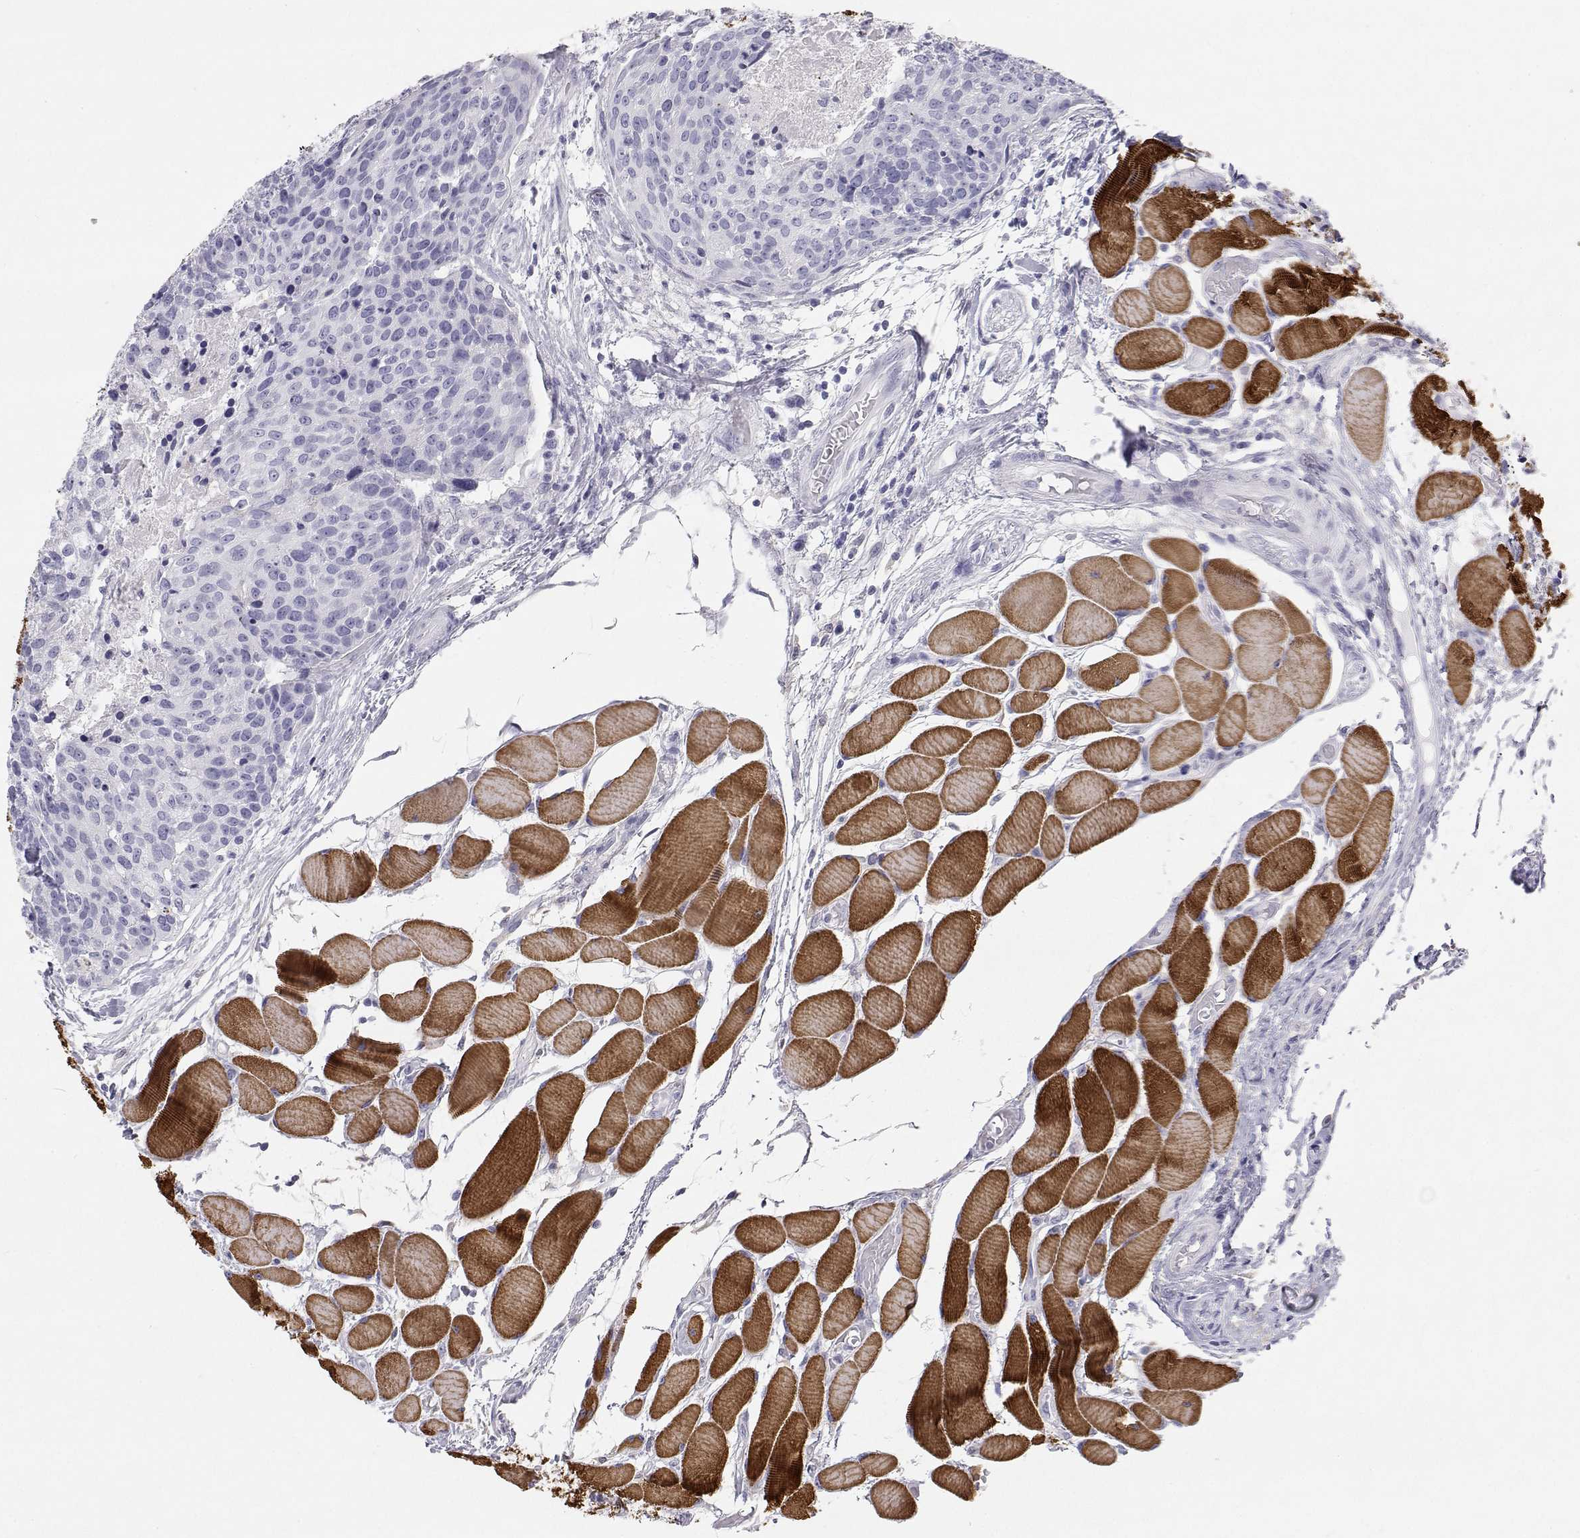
{"staining": {"intensity": "negative", "quantity": "none", "location": "none"}, "tissue": "head and neck cancer", "cell_type": "Tumor cells", "image_type": "cancer", "snomed": [{"axis": "morphology", "description": "Squamous cell carcinoma, NOS"}, {"axis": "topography", "description": "Oral tissue"}, {"axis": "topography", "description": "Head-Neck"}], "caption": "Immunohistochemical staining of human head and neck squamous cell carcinoma demonstrates no significant expression in tumor cells.", "gene": "TTN", "patient": {"sex": "male", "age": 64}}